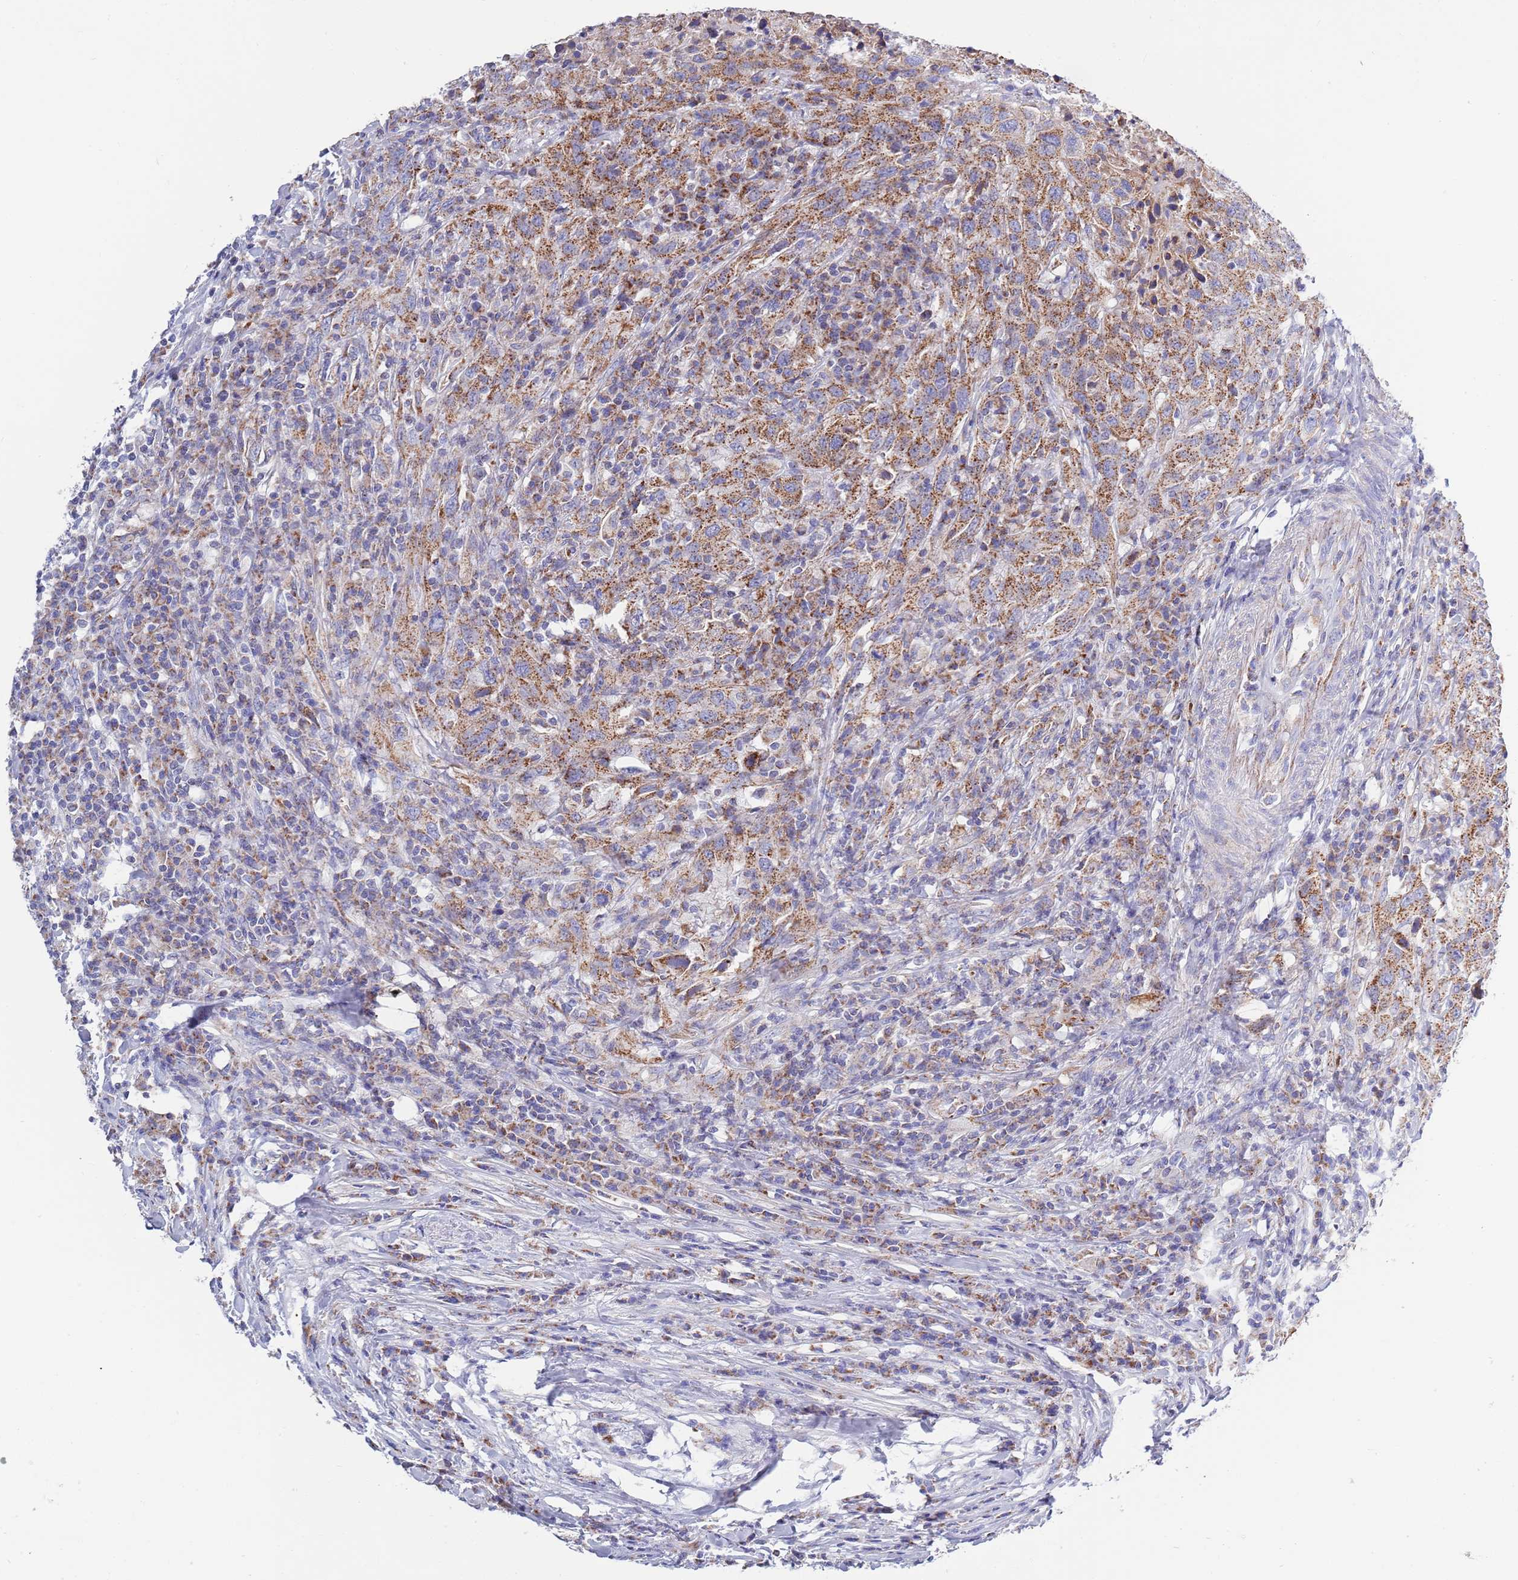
{"staining": {"intensity": "strong", "quantity": ">75%", "location": "cytoplasmic/membranous"}, "tissue": "urothelial cancer", "cell_type": "Tumor cells", "image_type": "cancer", "snomed": [{"axis": "morphology", "description": "Urothelial carcinoma, High grade"}, {"axis": "topography", "description": "Urinary bladder"}], "caption": "High-grade urothelial carcinoma stained for a protein displays strong cytoplasmic/membranous positivity in tumor cells.", "gene": "EMC8", "patient": {"sex": "male", "age": 61}}